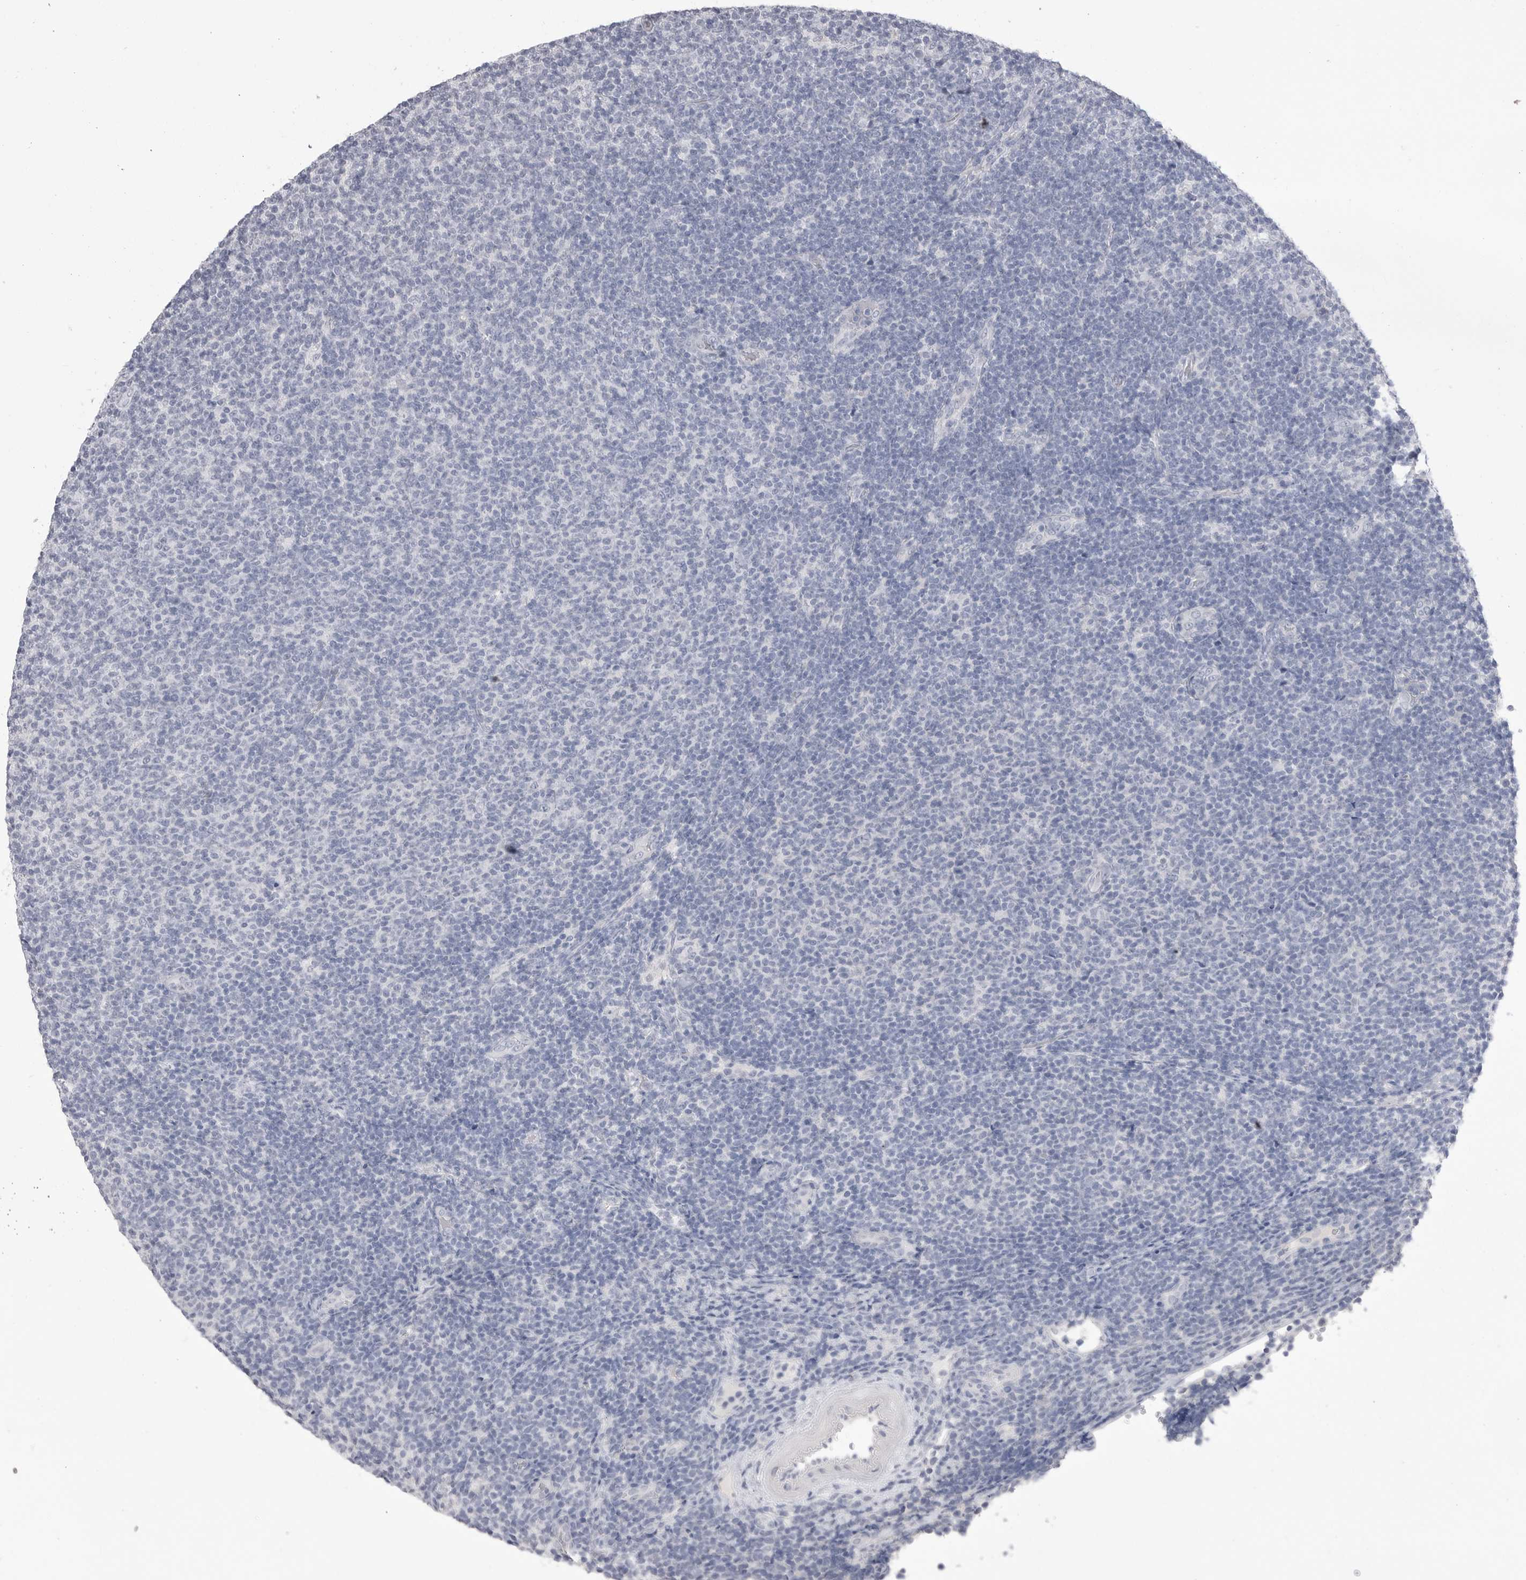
{"staining": {"intensity": "negative", "quantity": "none", "location": "none"}, "tissue": "lymphoma", "cell_type": "Tumor cells", "image_type": "cancer", "snomed": [{"axis": "morphology", "description": "Malignant lymphoma, non-Hodgkin's type, Low grade"}, {"axis": "topography", "description": "Lymph node"}], "caption": "A histopathology image of human low-grade malignant lymphoma, non-Hodgkin's type is negative for staining in tumor cells.", "gene": "CPB1", "patient": {"sex": "male", "age": 66}}